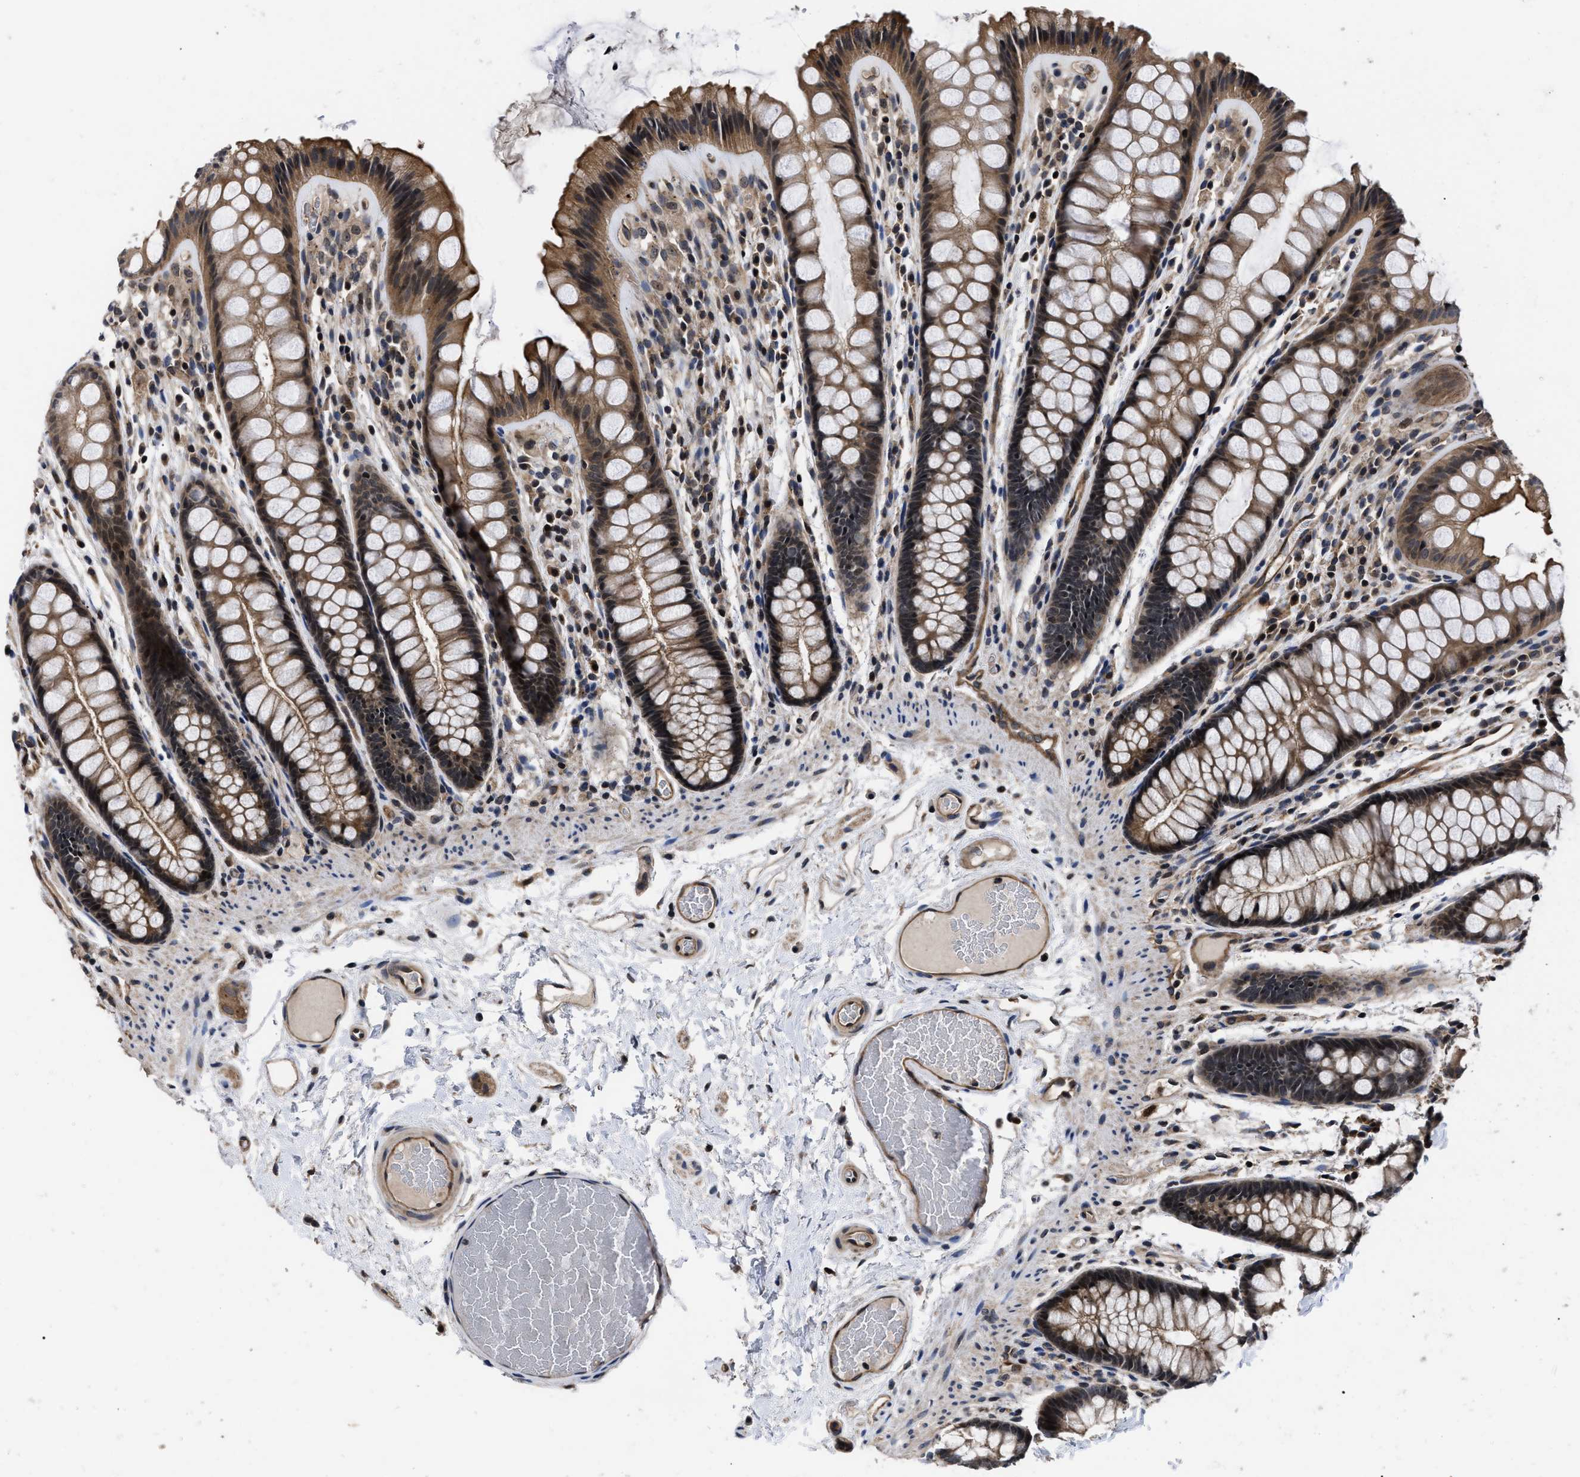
{"staining": {"intensity": "moderate", "quantity": ">75%", "location": "cytoplasmic/membranous"}, "tissue": "colon", "cell_type": "Endothelial cells", "image_type": "normal", "snomed": [{"axis": "morphology", "description": "Normal tissue, NOS"}, {"axis": "topography", "description": "Colon"}], "caption": "Colon stained with DAB immunohistochemistry (IHC) exhibits medium levels of moderate cytoplasmic/membranous expression in about >75% of endothelial cells.", "gene": "DNAJC14", "patient": {"sex": "female", "age": 56}}